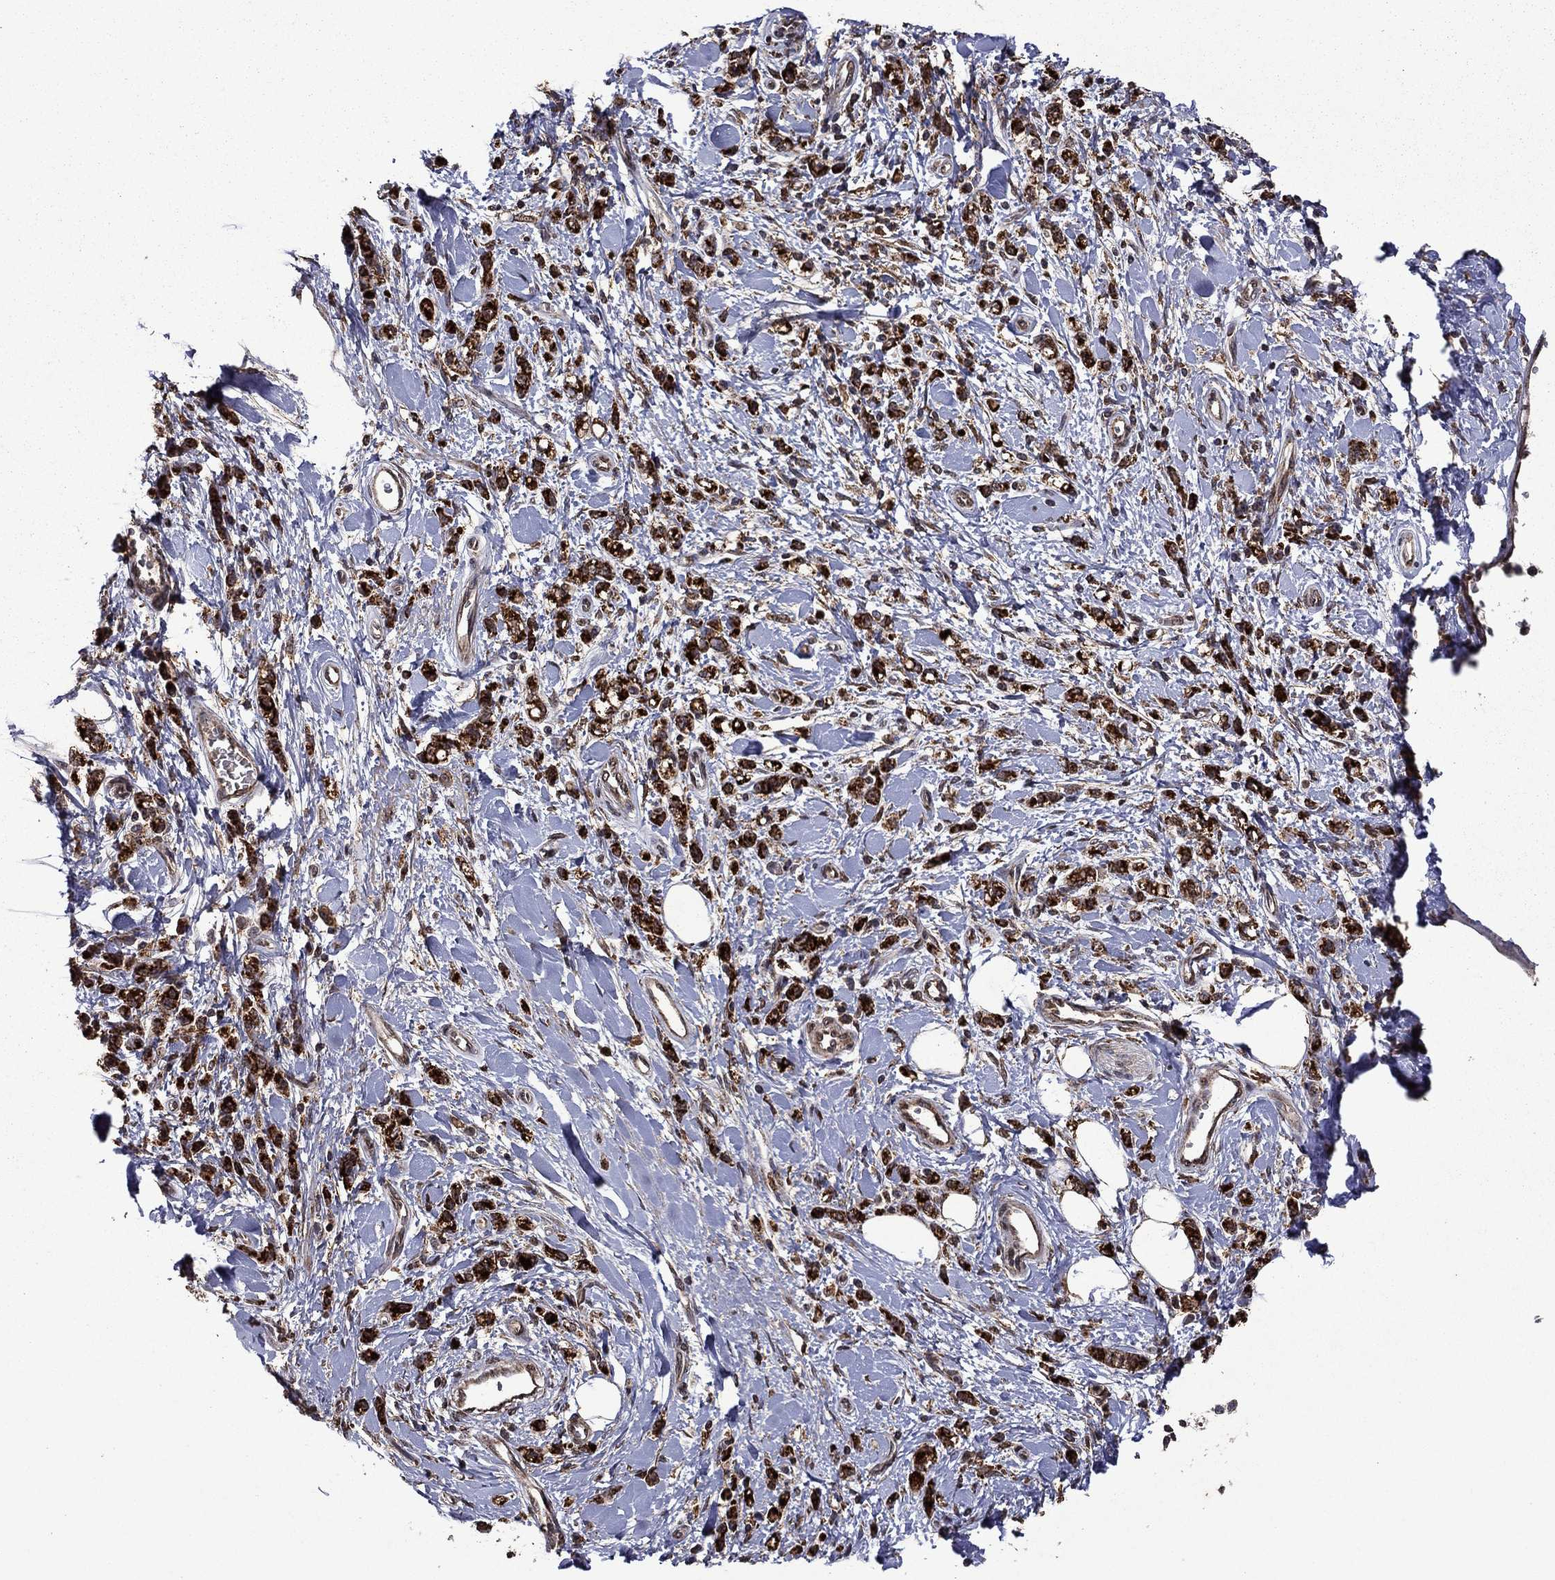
{"staining": {"intensity": "strong", "quantity": ">75%", "location": "cytoplasmic/membranous,nuclear"}, "tissue": "stomach cancer", "cell_type": "Tumor cells", "image_type": "cancer", "snomed": [{"axis": "morphology", "description": "Adenocarcinoma, NOS"}, {"axis": "topography", "description": "Stomach"}], "caption": "Adenocarcinoma (stomach) stained with a protein marker exhibits strong staining in tumor cells.", "gene": "ITM2B", "patient": {"sex": "male", "age": 77}}